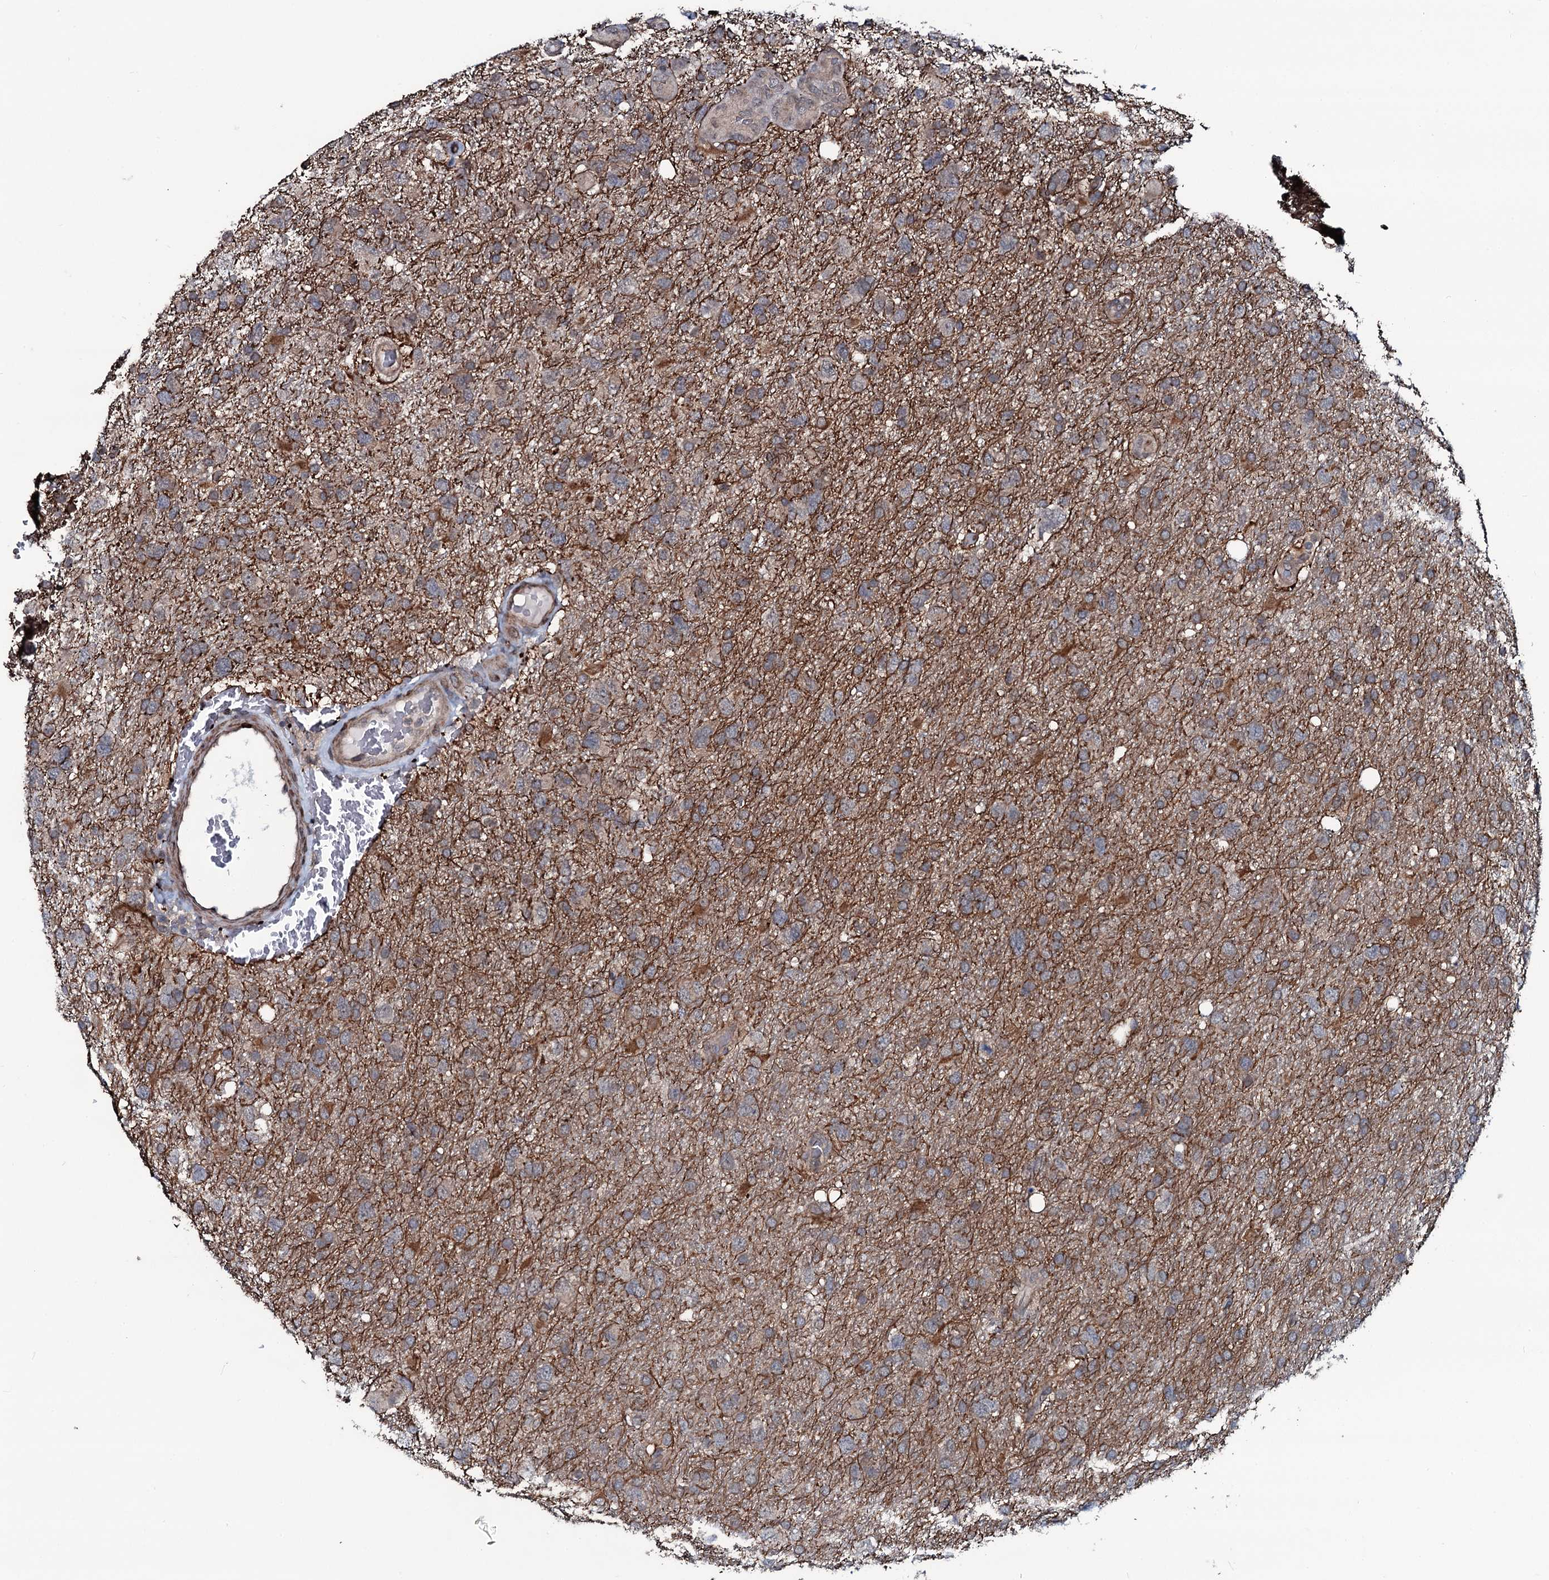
{"staining": {"intensity": "moderate", "quantity": "<25%", "location": "cytoplasmic/membranous"}, "tissue": "glioma", "cell_type": "Tumor cells", "image_type": "cancer", "snomed": [{"axis": "morphology", "description": "Glioma, malignant, High grade"}, {"axis": "topography", "description": "Brain"}], "caption": "IHC staining of malignant high-grade glioma, which reveals low levels of moderate cytoplasmic/membranous positivity in approximately <25% of tumor cells indicating moderate cytoplasmic/membranous protein positivity. The staining was performed using DAB (brown) for protein detection and nuclei were counterstained in hematoxylin (blue).", "gene": "OGFOD2", "patient": {"sex": "male", "age": 61}}